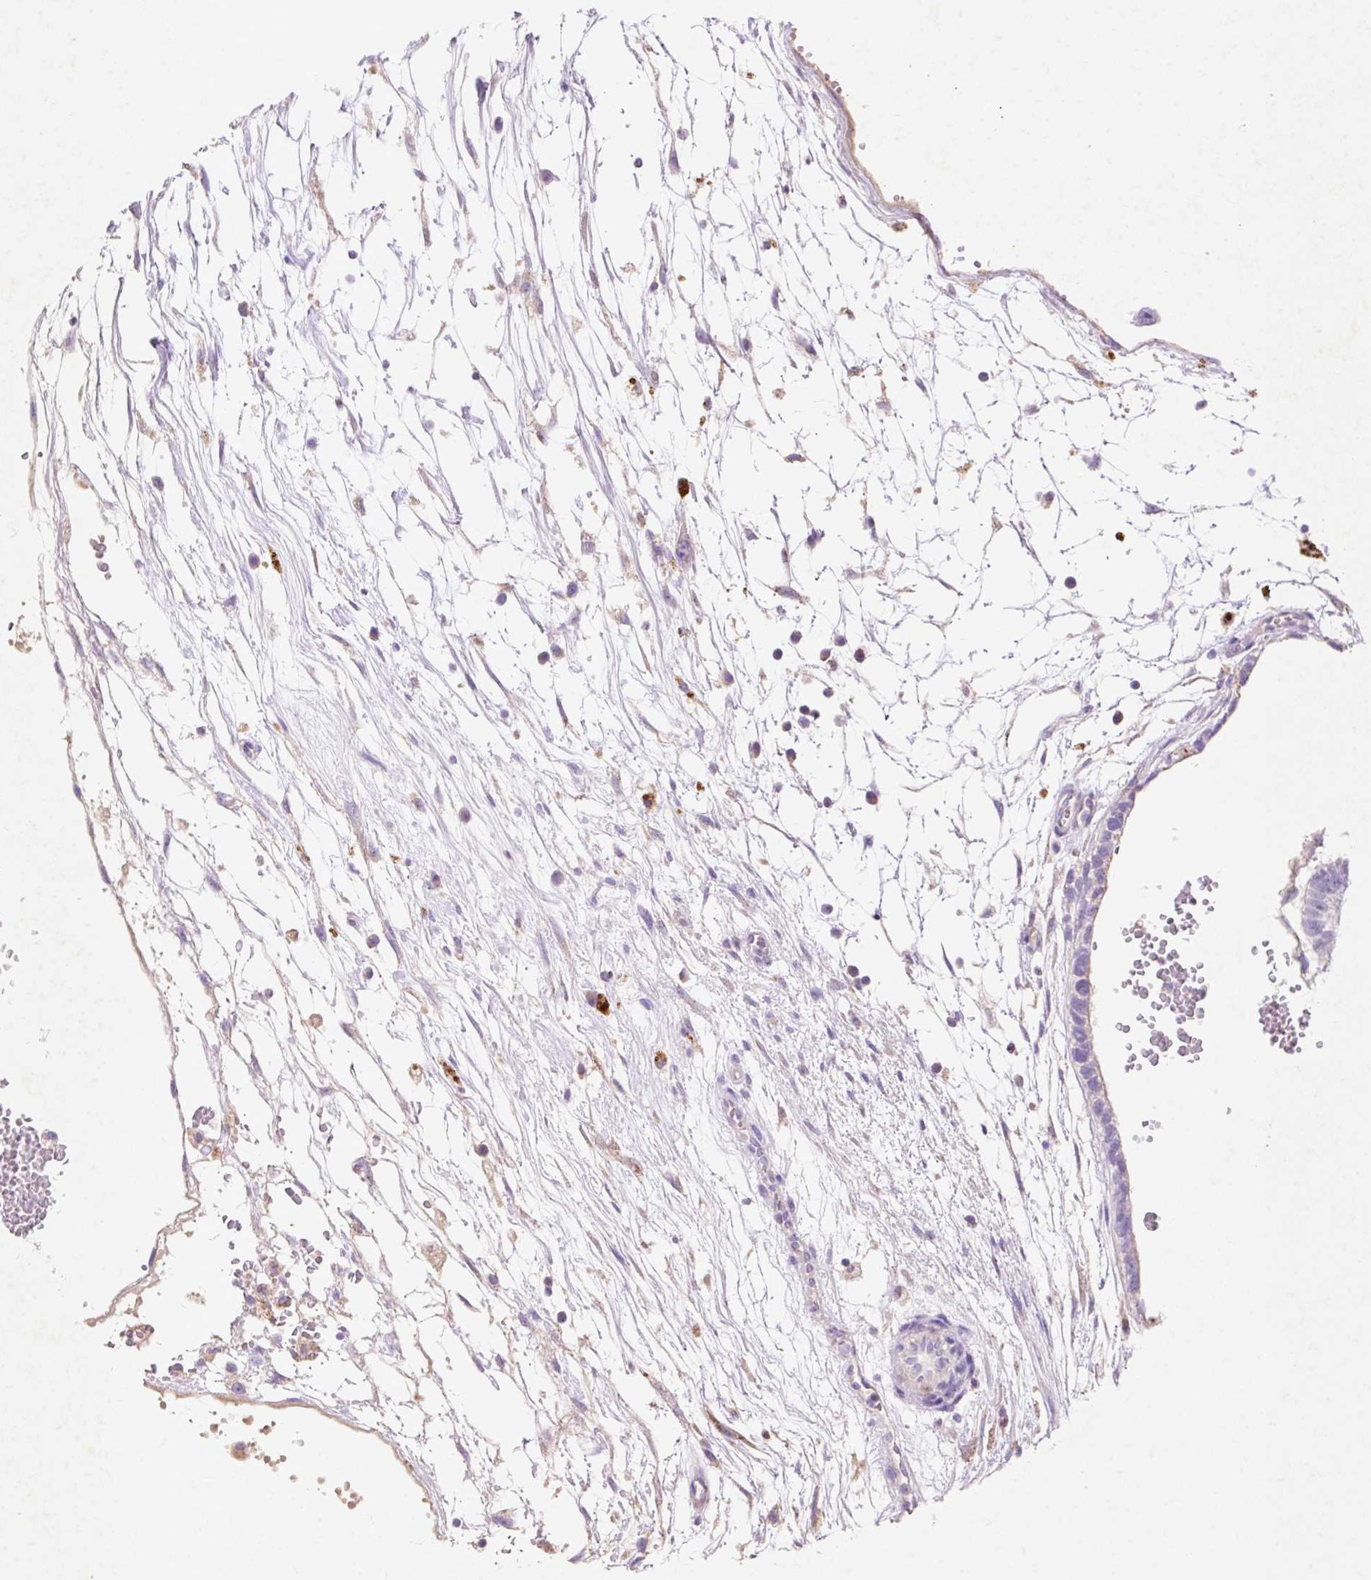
{"staining": {"intensity": "moderate", "quantity": "<25%", "location": "cytoplasmic/membranous"}, "tissue": "testis cancer", "cell_type": "Tumor cells", "image_type": "cancer", "snomed": [{"axis": "morphology", "description": "Carcinoma, Embryonal, NOS"}, {"axis": "topography", "description": "Testis"}], "caption": "Protein positivity by immunohistochemistry (IHC) displays moderate cytoplasmic/membranous positivity in approximately <25% of tumor cells in testis embryonal carcinoma. (brown staining indicates protein expression, while blue staining denotes nuclei).", "gene": "HEXA", "patient": {"sex": "male", "age": 32}}